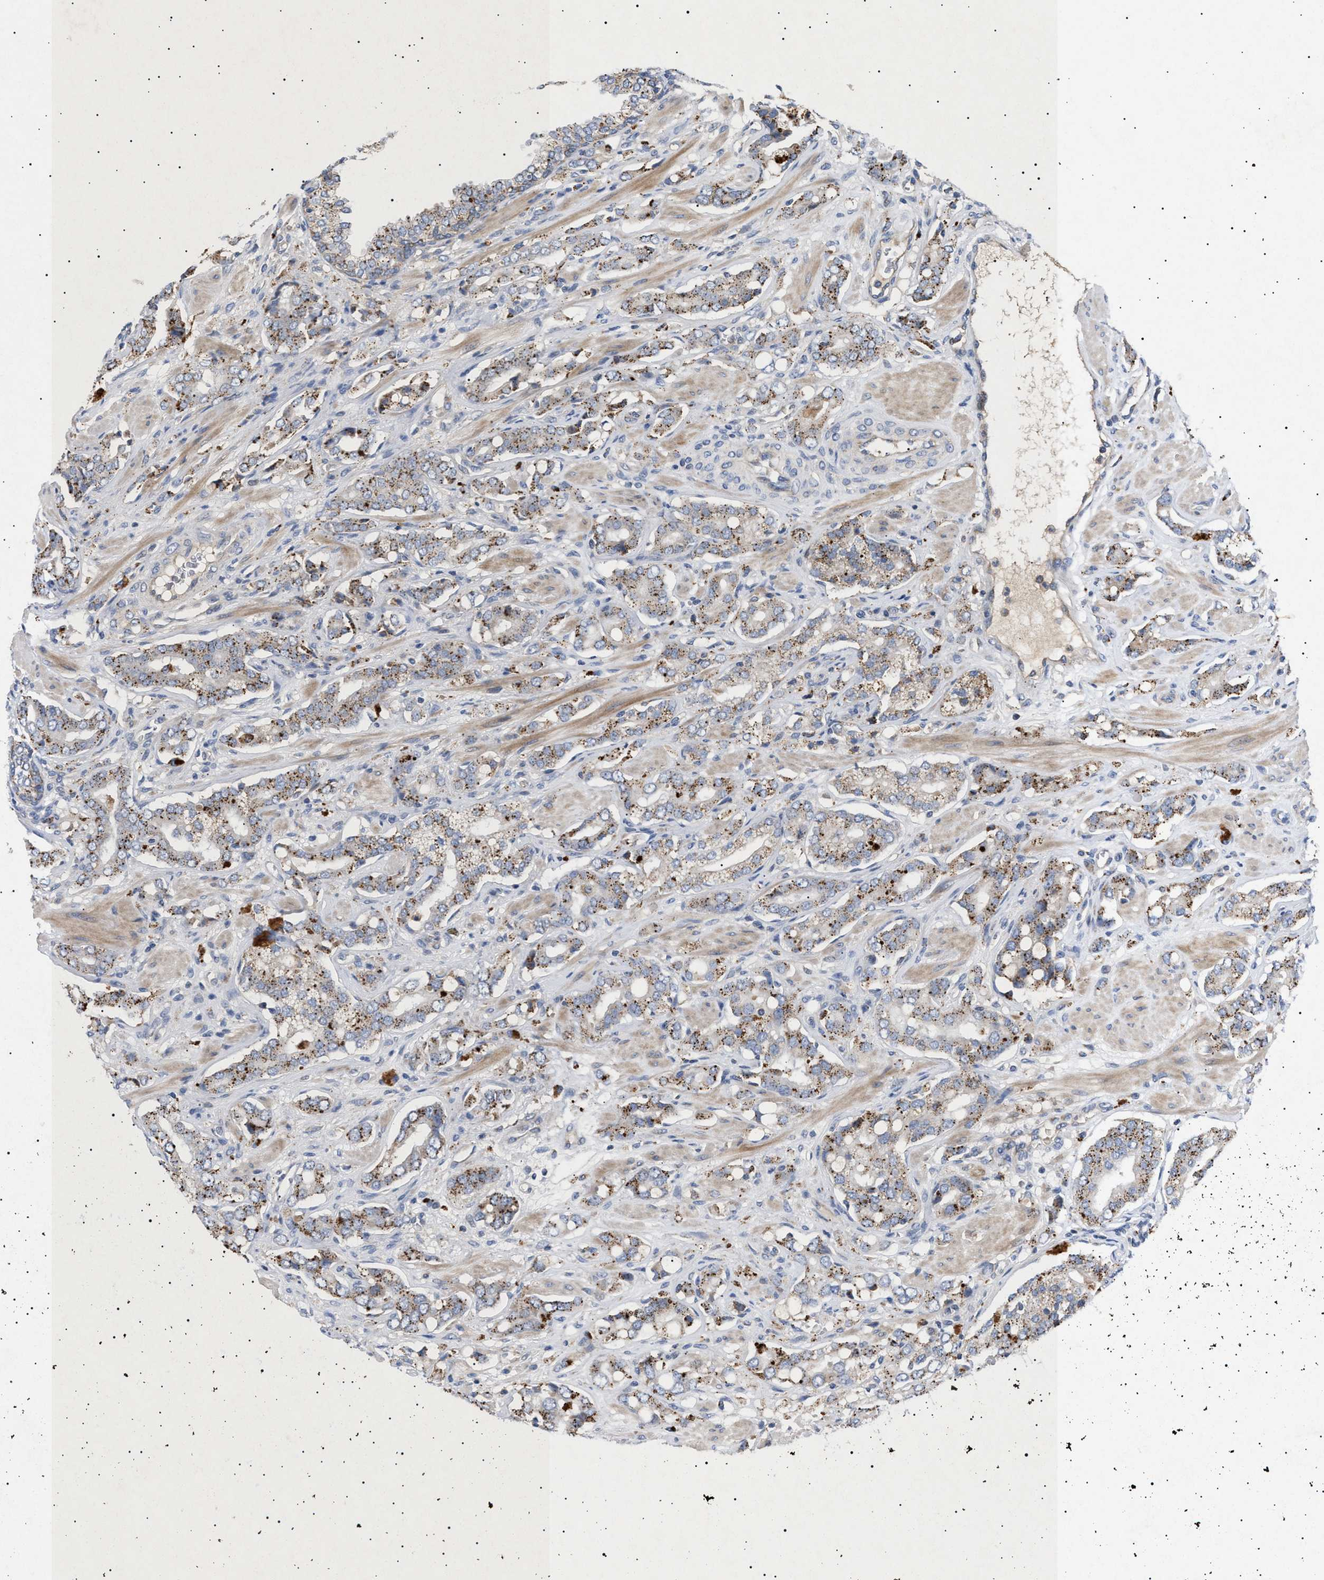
{"staining": {"intensity": "moderate", "quantity": ">75%", "location": "cytoplasmic/membranous"}, "tissue": "prostate cancer", "cell_type": "Tumor cells", "image_type": "cancer", "snomed": [{"axis": "morphology", "description": "Adenocarcinoma, High grade"}, {"axis": "topography", "description": "Prostate"}], "caption": "Prostate adenocarcinoma (high-grade) was stained to show a protein in brown. There is medium levels of moderate cytoplasmic/membranous staining in about >75% of tumor cells.", "gene": "SIRT5", "patient": {"sex": "male", "age": 52}}